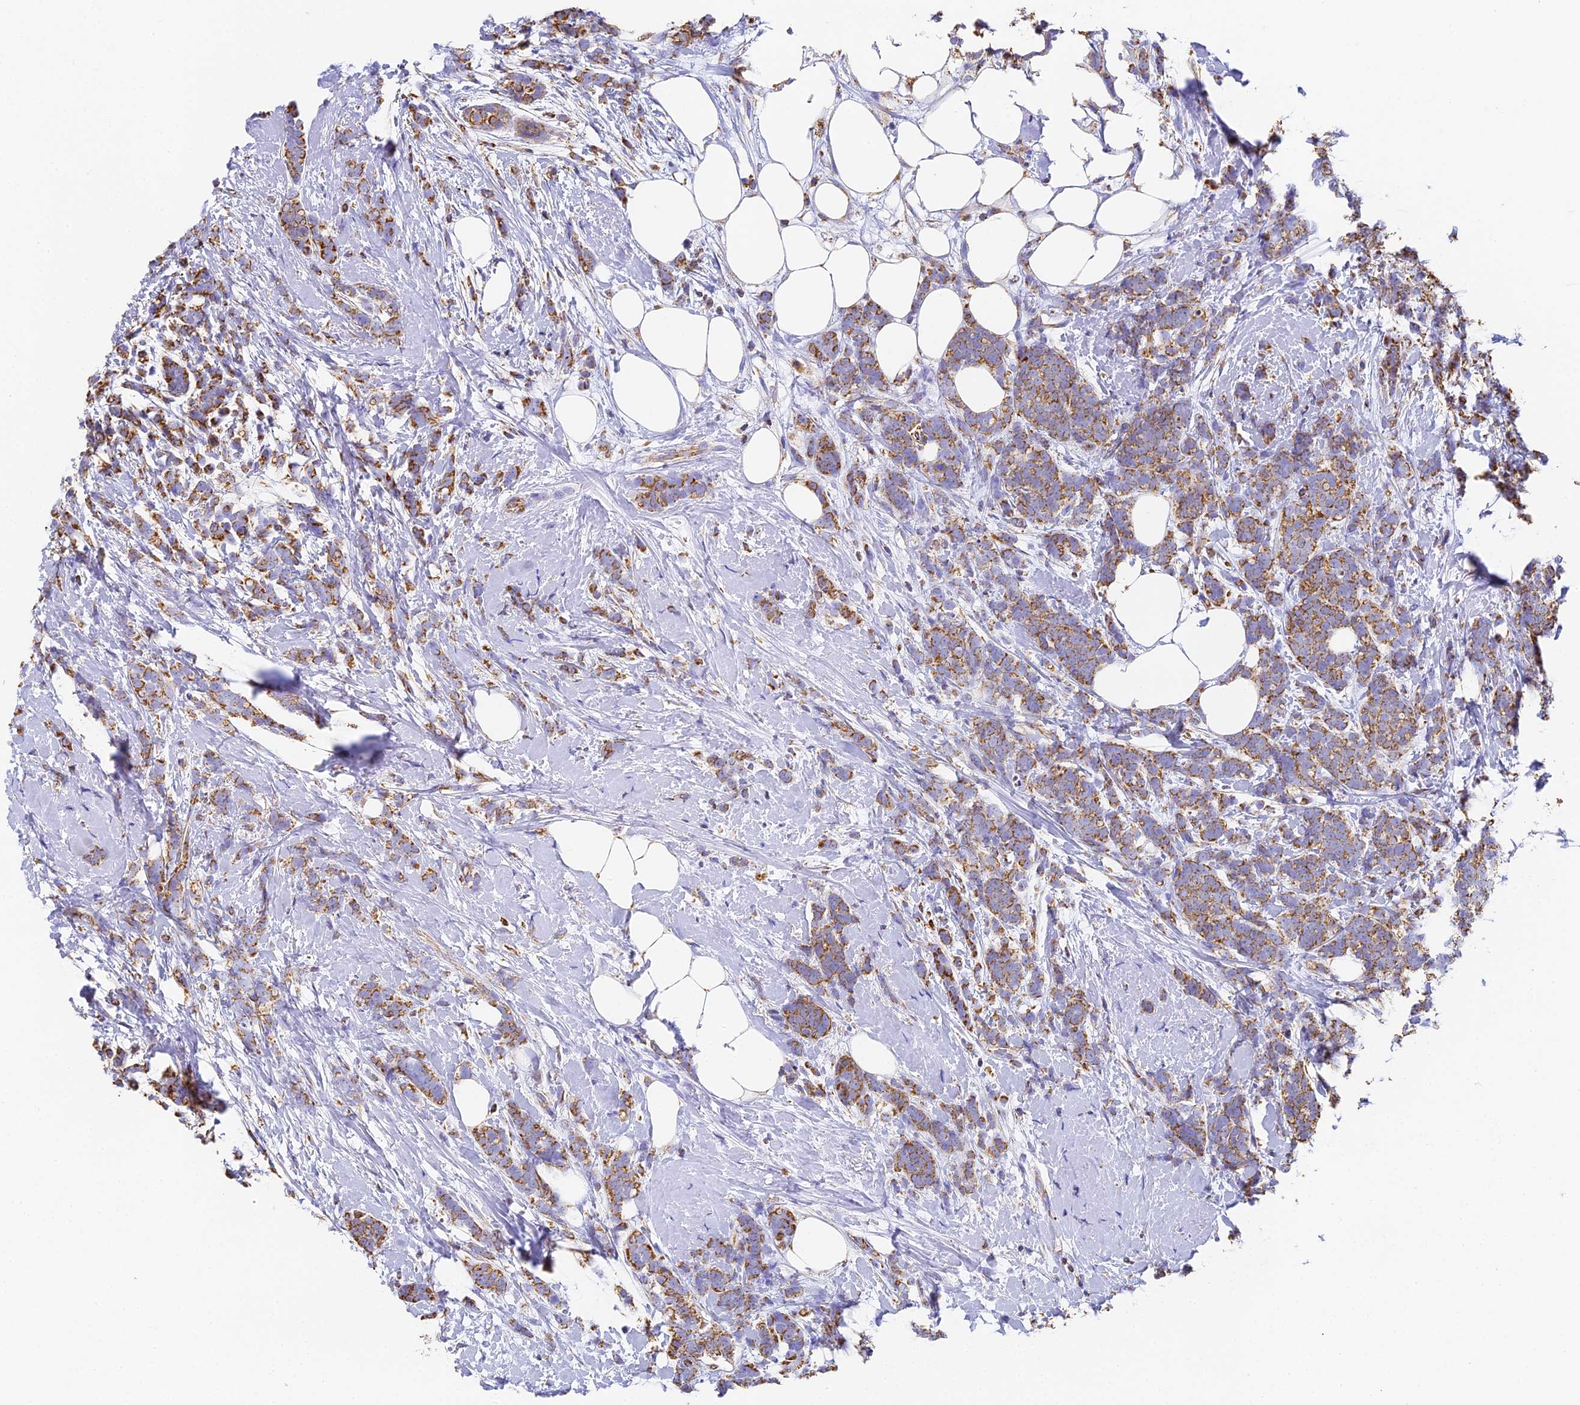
{"staining": {"intensity": "moderate", "quantity": ">75%", "location": "cytoplasmic/membranous"}, "tissue": "breast cancer", "cell_type": "Tumor cells", "image_type": "cancer", "snomed": [{"axis": "morphology", "description": "Lobular carcinoma"}, {"axis": "topography", "description": "Breast"}], "caption": "Protein staining shows moderate cytoplasmic/membranous staining in about >75% of tumor cells in breast lobular carcinoma.", "gene": "COX6C", "patient": {"sex": "female", "age": 58}}